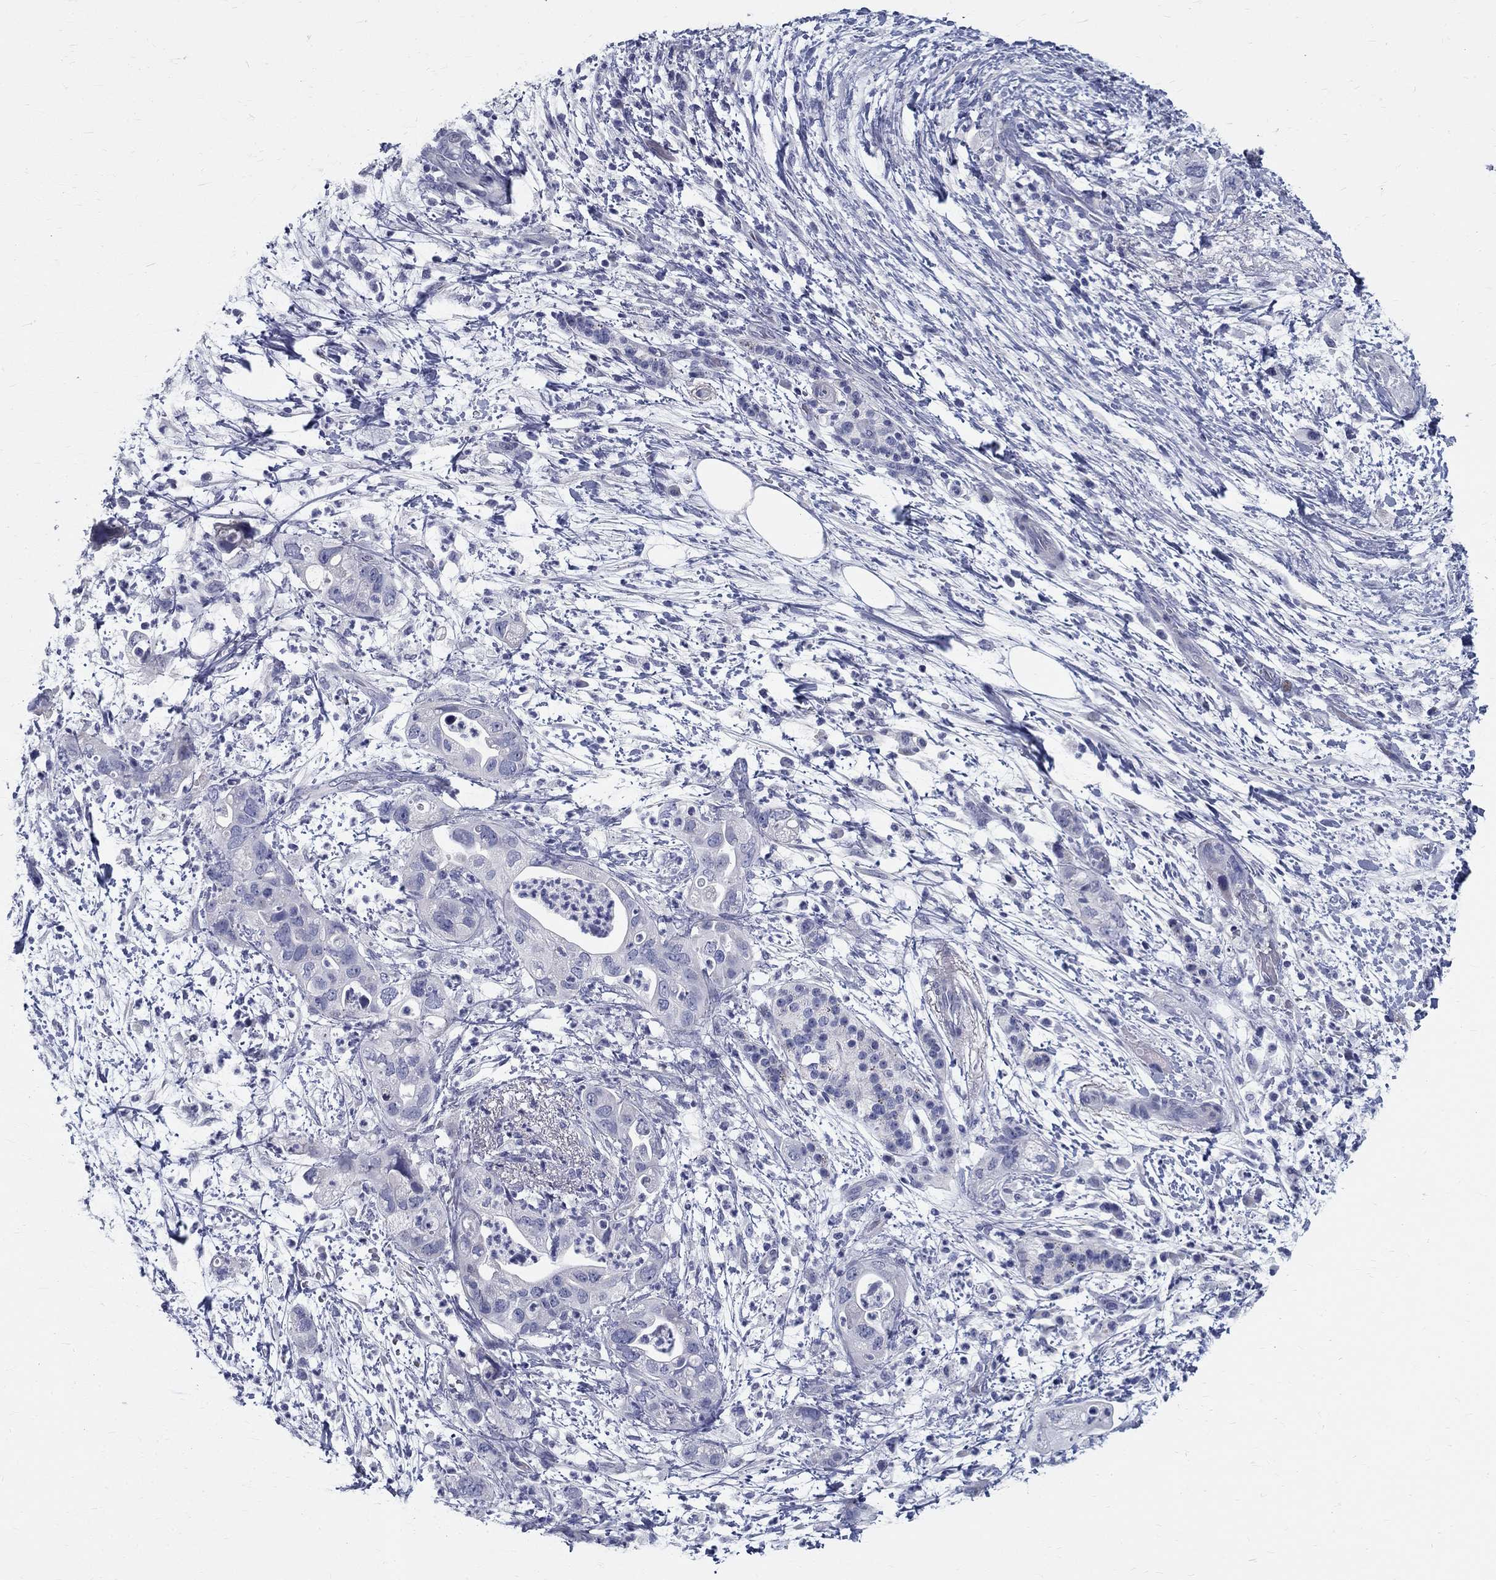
{"staining": {"intensity": "negative", "quantity": "none", "location": "none"}, "tissue": "pancreatic cancer", "cell_type": "Tumor cells", "image_type": "cancer", "snomed": [{"axis": "morphology", "description": "Adenocarcinoma, NOS"}, {"axis": "topography", "description": "Pancreas"}], "caption": "Immunohistochemistry photomicrograph of neoplastic tissue: adenocarcinoma (pancreatic) stained with DAB demonstrates no significant protein staining in tumor cells.", "gene": "TGM4", "patient": {"sex": "female", "age": 72}}